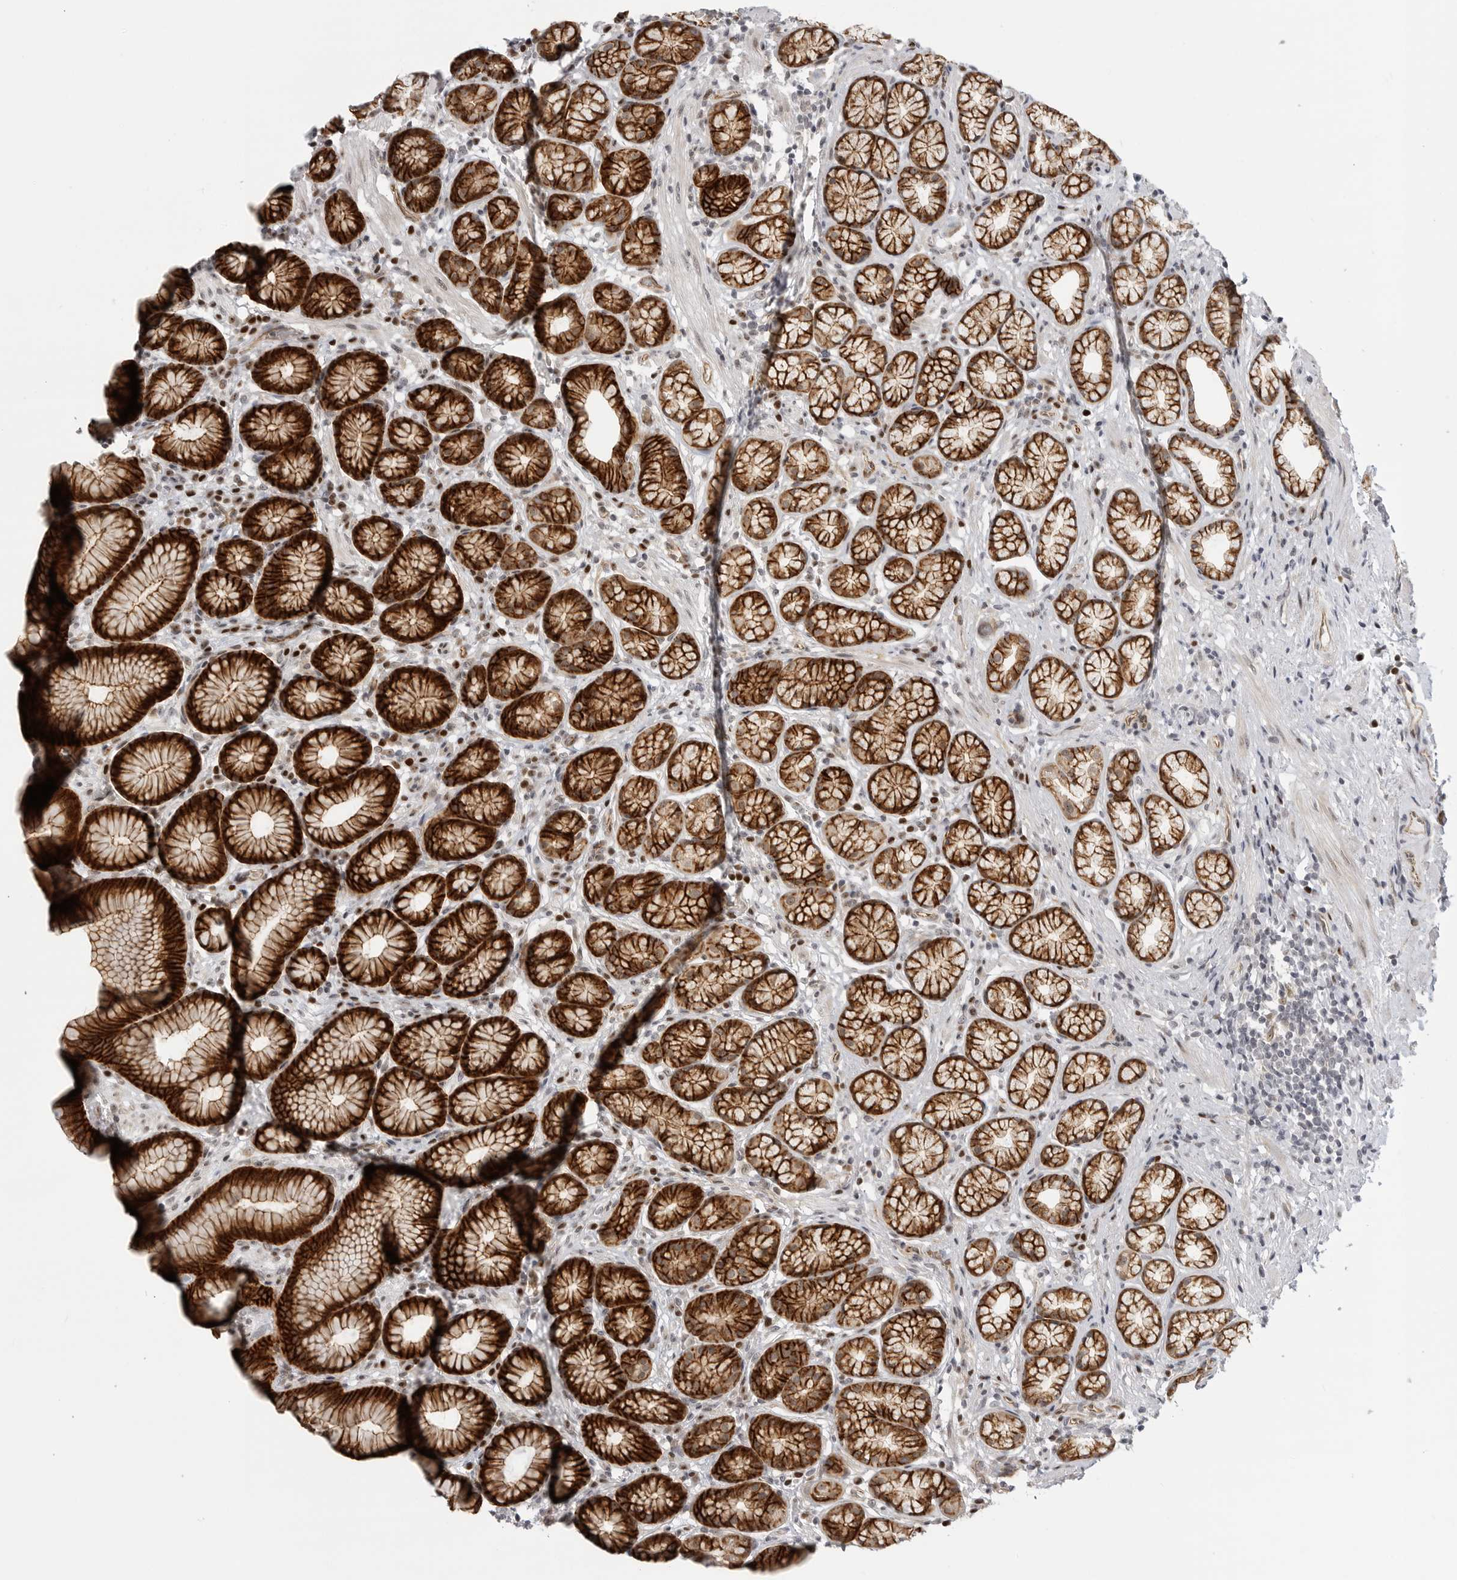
{"staining": {"intensity": "strong", "quantity": ">75%", "location": "cytoplasmic/membranous"}, "tissue": "stomach", "cell_type": "Glandular cells", "image_type": "normal", "snomed": [{"axis": "morphology", "description": "Normal tissue, NOS"}, {"axis": "topography", "description": "Stomach"}], "caption": "Protein analysis of unremarkable stomach reveals strong cytoplasmic/membranous staining in approximately >75% of glandular cells. Nuclei are stained in blue.", "gene": "CEP295NL", "patient": {"sex": "male", "age": 42}}